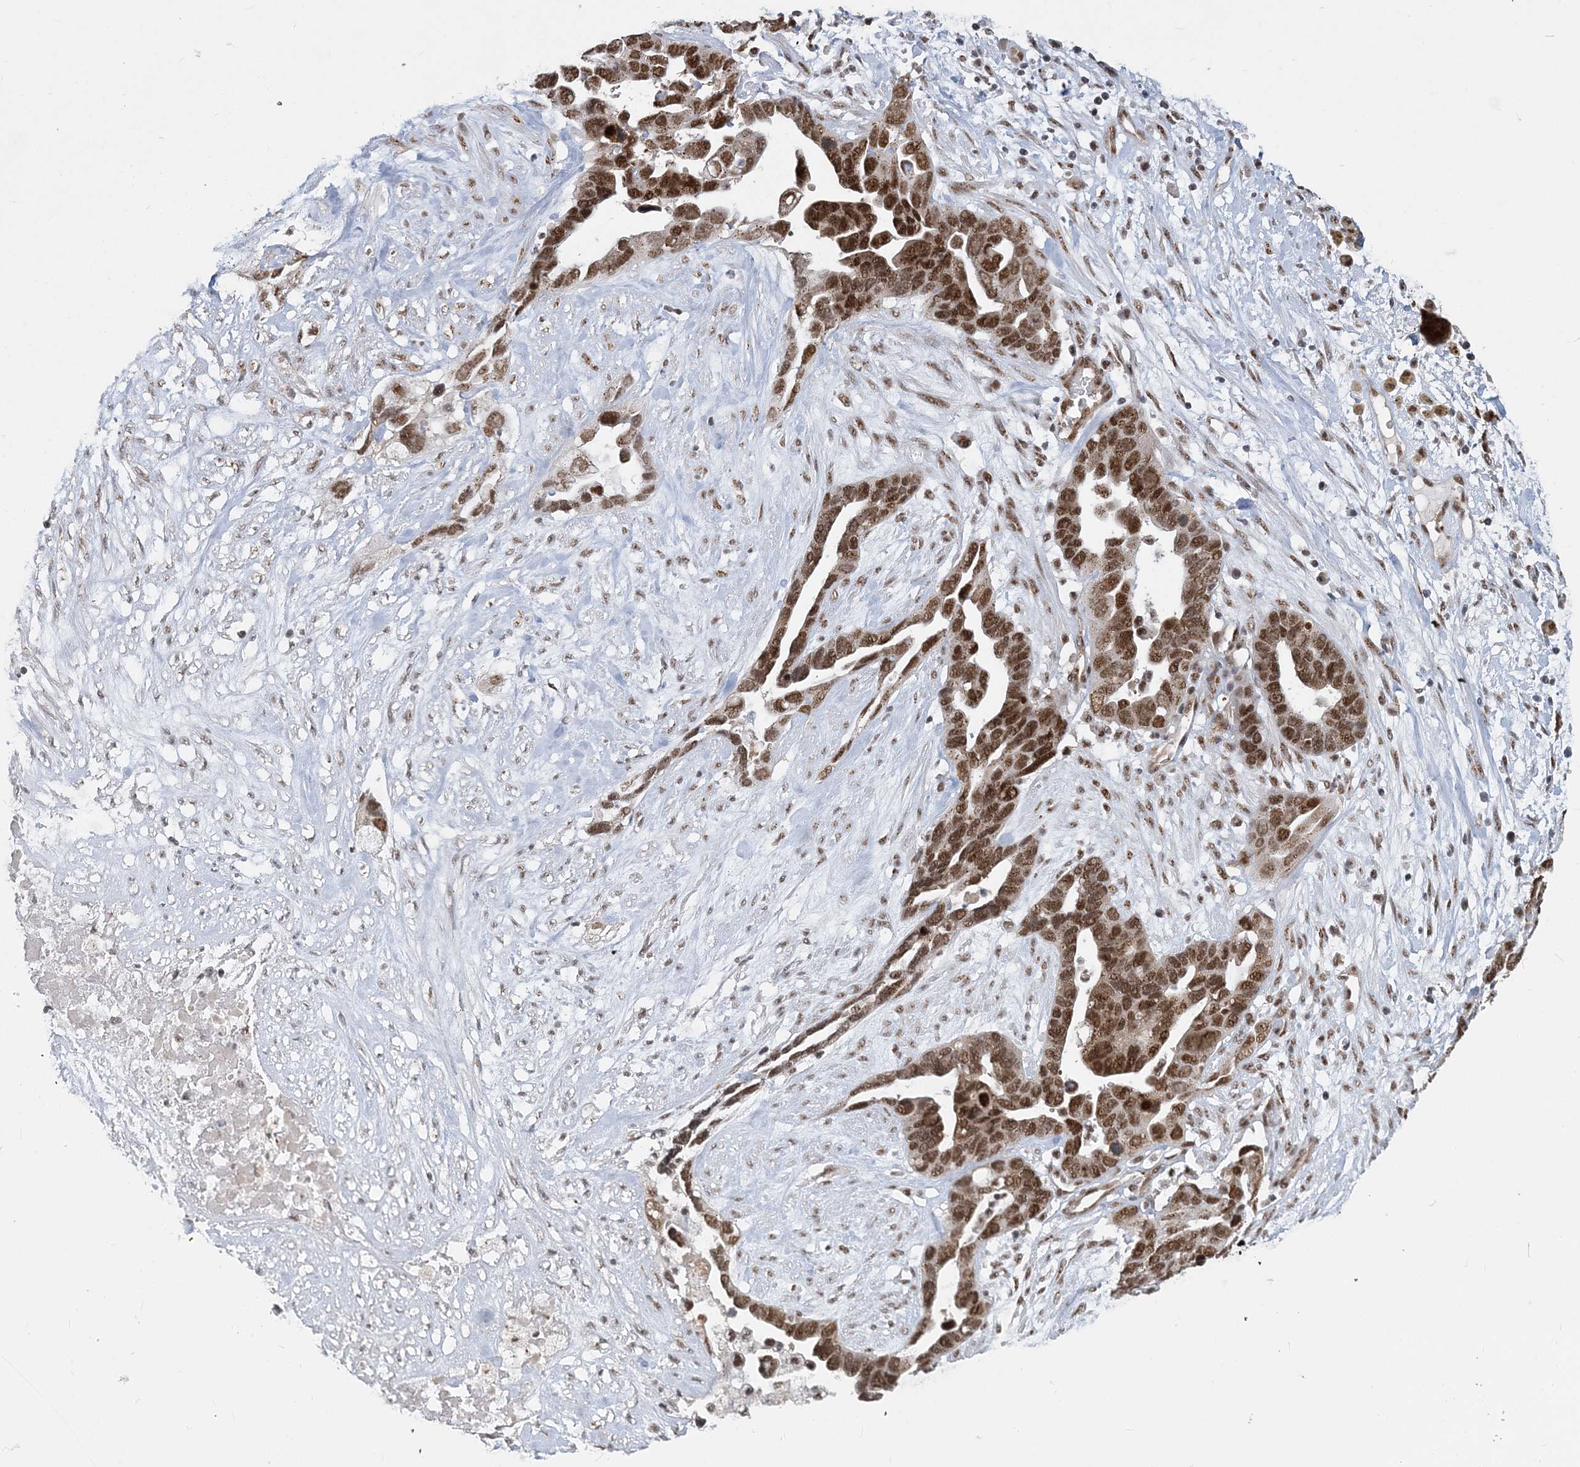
{"staining": {"intensity": "strong", "quantity": ">75%", "location": "cytoplasmic/membranous,nuclear"}, "tissue": "ovarian cancer", "cell_type": "Tumor cells", "image_type": "cancer", "snomed": [{"axis": "morphology", "description": "Cystadenocarcinoma, serous, NOS"}, {"axis": "topography", "description": "Ovary"}], "caption": "The immunohistochemical stain highlights strong cytoplasmic/membranous and nuclear positivity in tumor cells of serous cystadenocarcinoma (ovarian) tissue. (Stains: DAB in brown, nuclei in blue, Microscopy: brightfield microscopy at high magnification).", "gene": "PLRG1", "patient": {"sex": "female", "age": 54}}